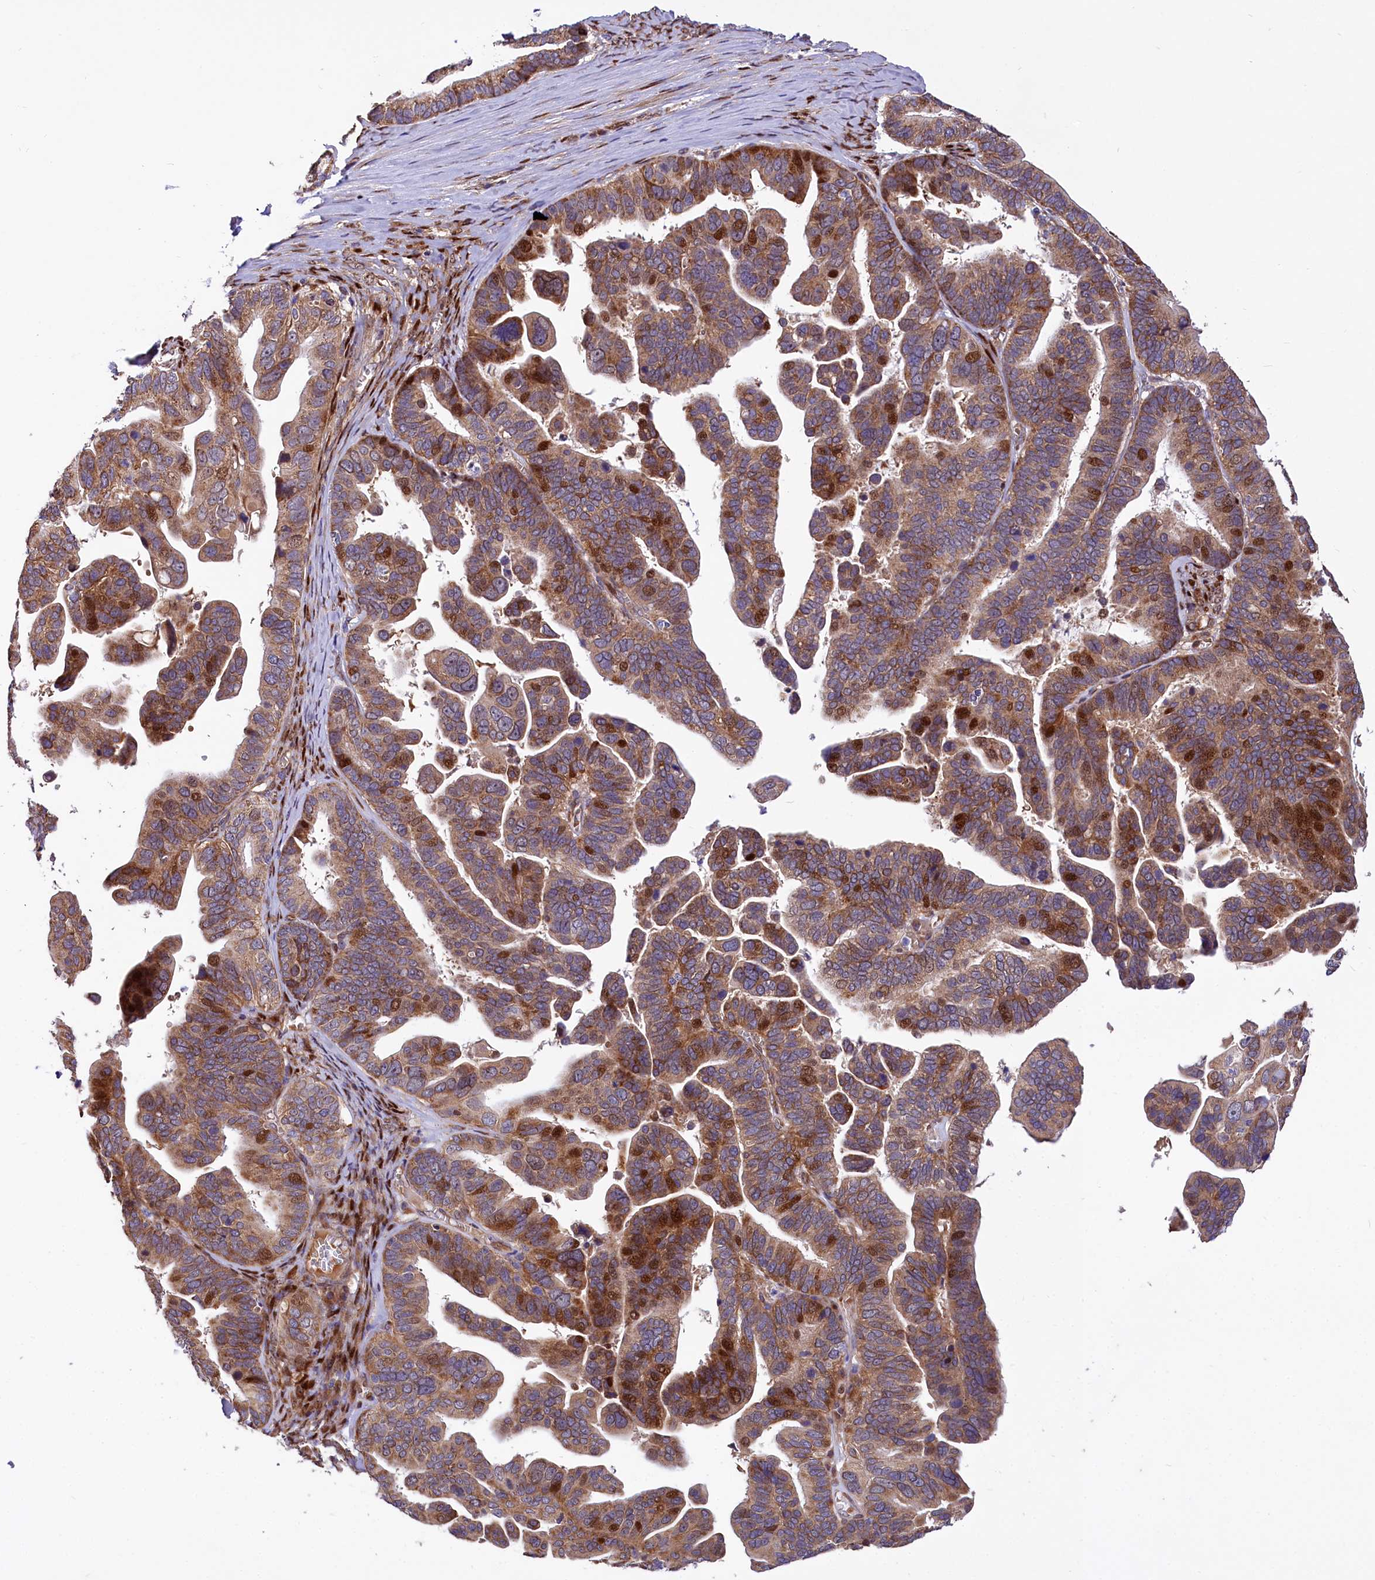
{"staining": {"intensity": "strong", "quantity": "25%-75%", "location": "cytoplasmic/membranous,nuclear"}, "tissue": "ovarian cancer", "cell_type": "Tumor cells", "image_type": "cancer", "snomed": [{"axis": "morphology", "description": "Cystadenocarcinoma, serous, NOS"}, {"axis": "topography", "description": "Ovary"}], "caption": "Protein analysis of ovarian cancer tissue exhibits strong cytoplasmic/membranous and nuclear expression in about 25%-75% of tumor cells.", "gene": "PDZRN3", "patient": {"sex": "female", "age": 56}}